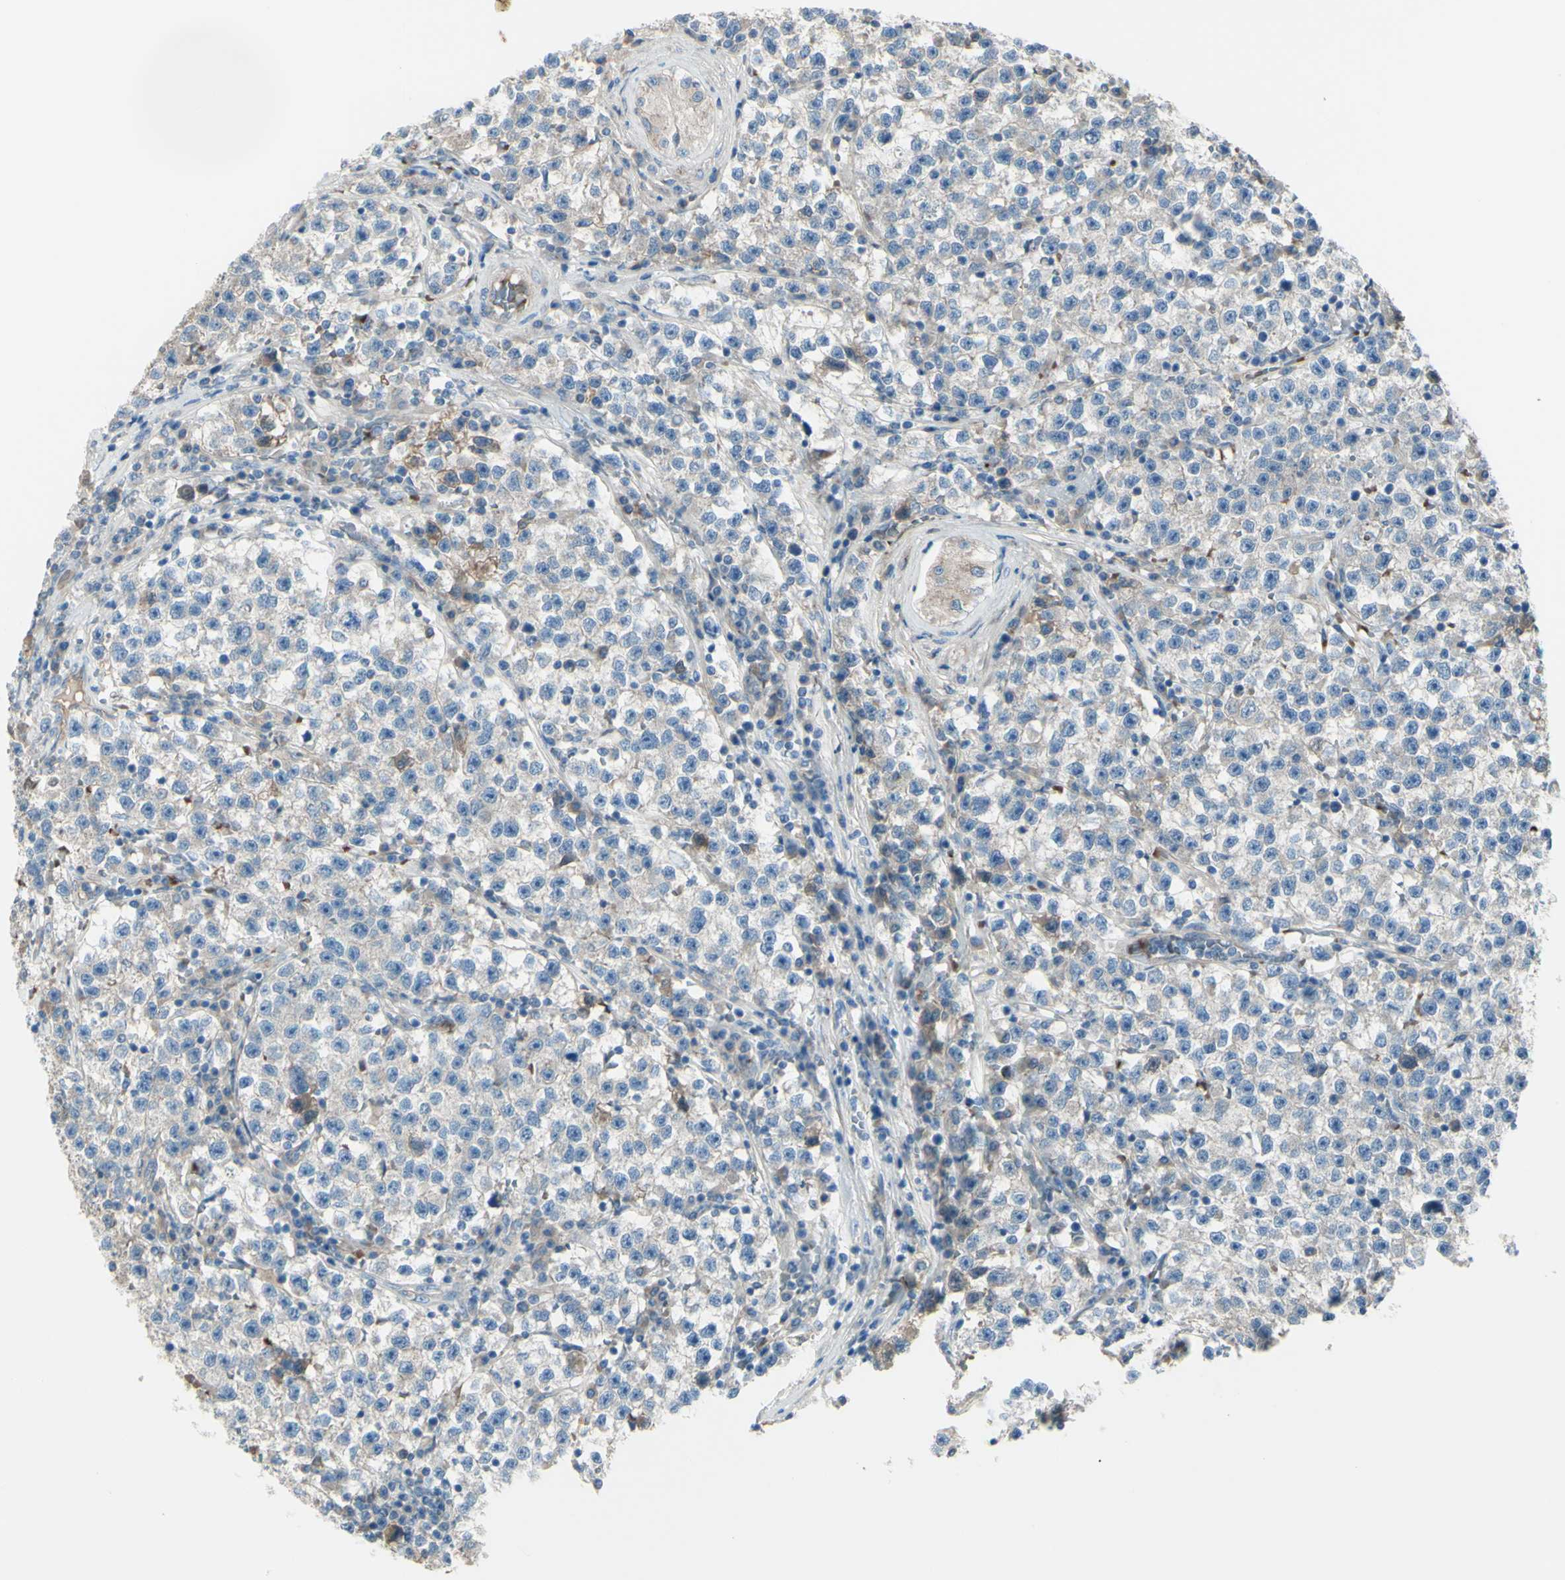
{"staining": {"intensity": "weak", "quantity": ">75%", "location": "cytoplasmic/membranous"}, "tissue": "testis cancer", "cell_type": "Tumor cells", "image_type": "cancer", "snomed": [{"axis": "morphology", "description": "Seminoma, NOS"}, {"axis": "topography", "description": "Testis"}], "caption": "This is a photomicrograph of immunohistochemistry staining of testis seminoma, which shows weak expression in the cytoplasmic/membranous of tumor cells.", "gene": "PCDHGA2", "patient": {"sex": "male", "age": 22}}